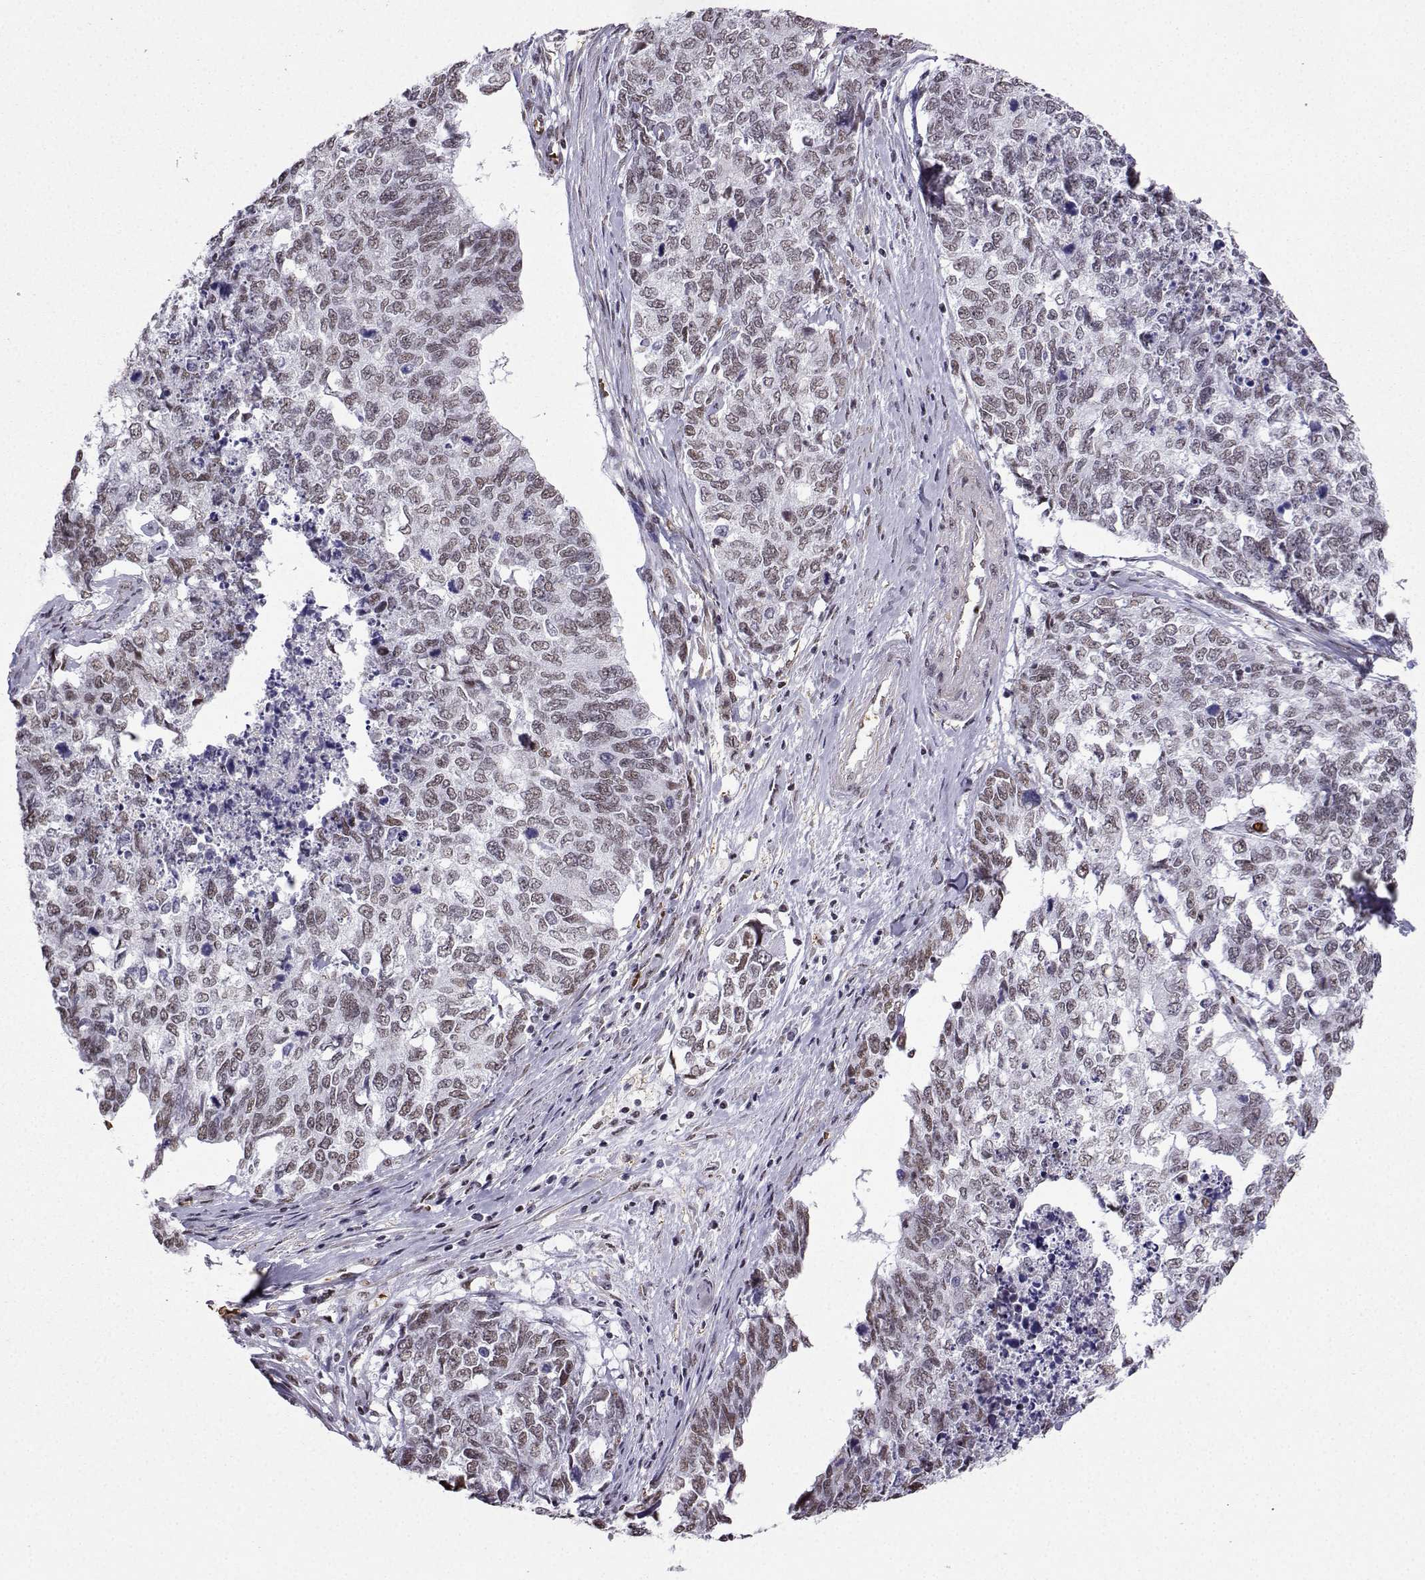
{"staining": {"intensity": "negative", "quantity": "none", "location": "none"}, "tissue": "cervical cancer", "cell_type": "Tumor cells", "image_type": "cancer", "snomed": [{"axis": "morphology", "description": "Squamous cell carcinoma, NOS"}, {"axis": "topography", "description": "Cervix"}], "caption": "High magnification brightfield microscopy of cervical squamous cell carcinoma stained with DAB (3,3'-diaminobenzidine) (brown) and counterstained with hematoxylin (blue): tumor cells show no significant staining.", "gene": "CCNK", "patient": {"sex": "female", "age": 63}}